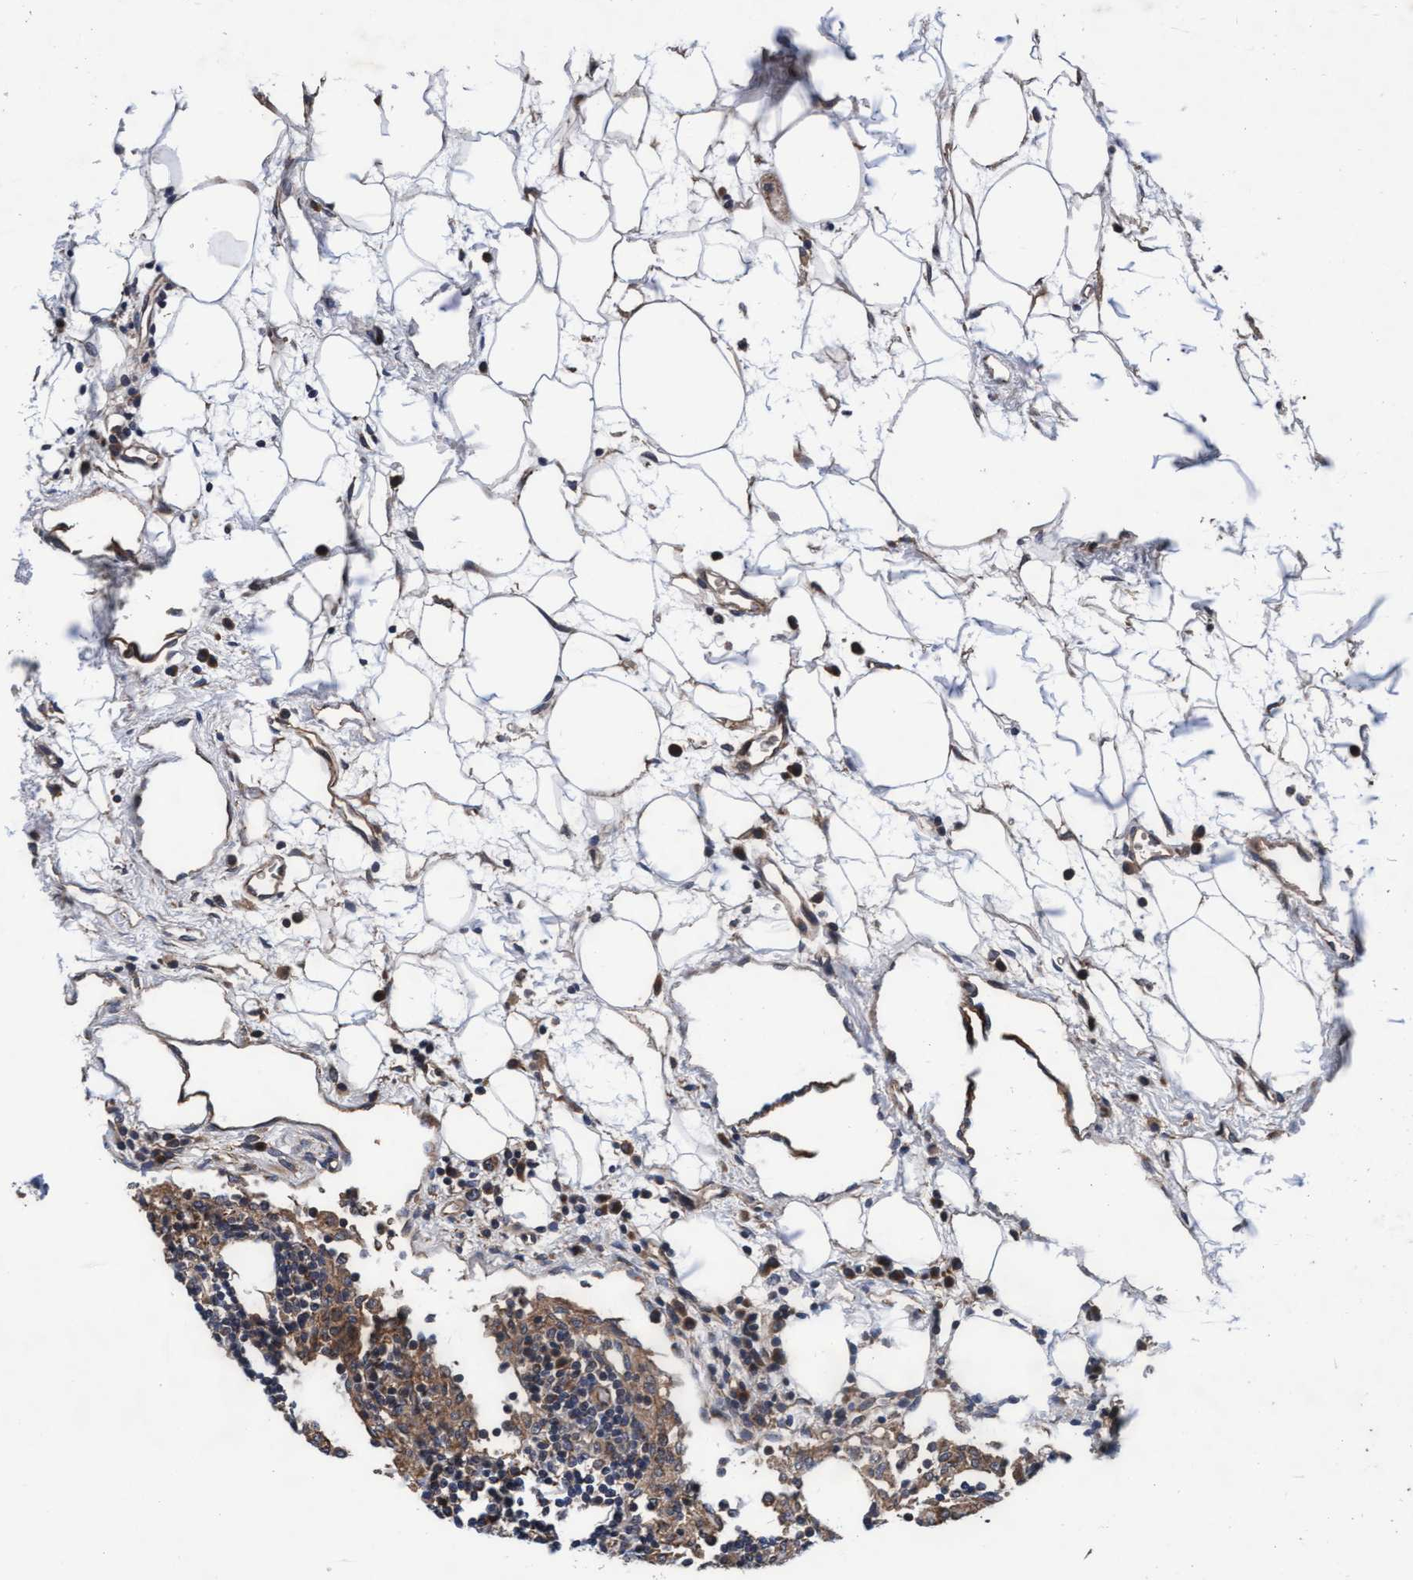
{"staining": {"intensity": "weak", "quantity": "<25%", "location": "cytoplasmic/membranous"}, "tissue": "lymph node", "cell_type": "Germinal center cells", "image_type": "normal", "snomed": [{"axis": "morphology", "description": "Normal tissue, NOS"}, {"axis": "morphology", "description": "Carcinoid, malignant, NOS"}, {"axis": "topography", "description": "Lymph node"}], "caption": "Image shows no protein staining in germinal center cells of benign lymph node. (Immunohistochemistry (ihc), brightfield microscopy, high magnification).", "gene": "EFCAB13", "patient": {"sex": "male", "age": 47}}